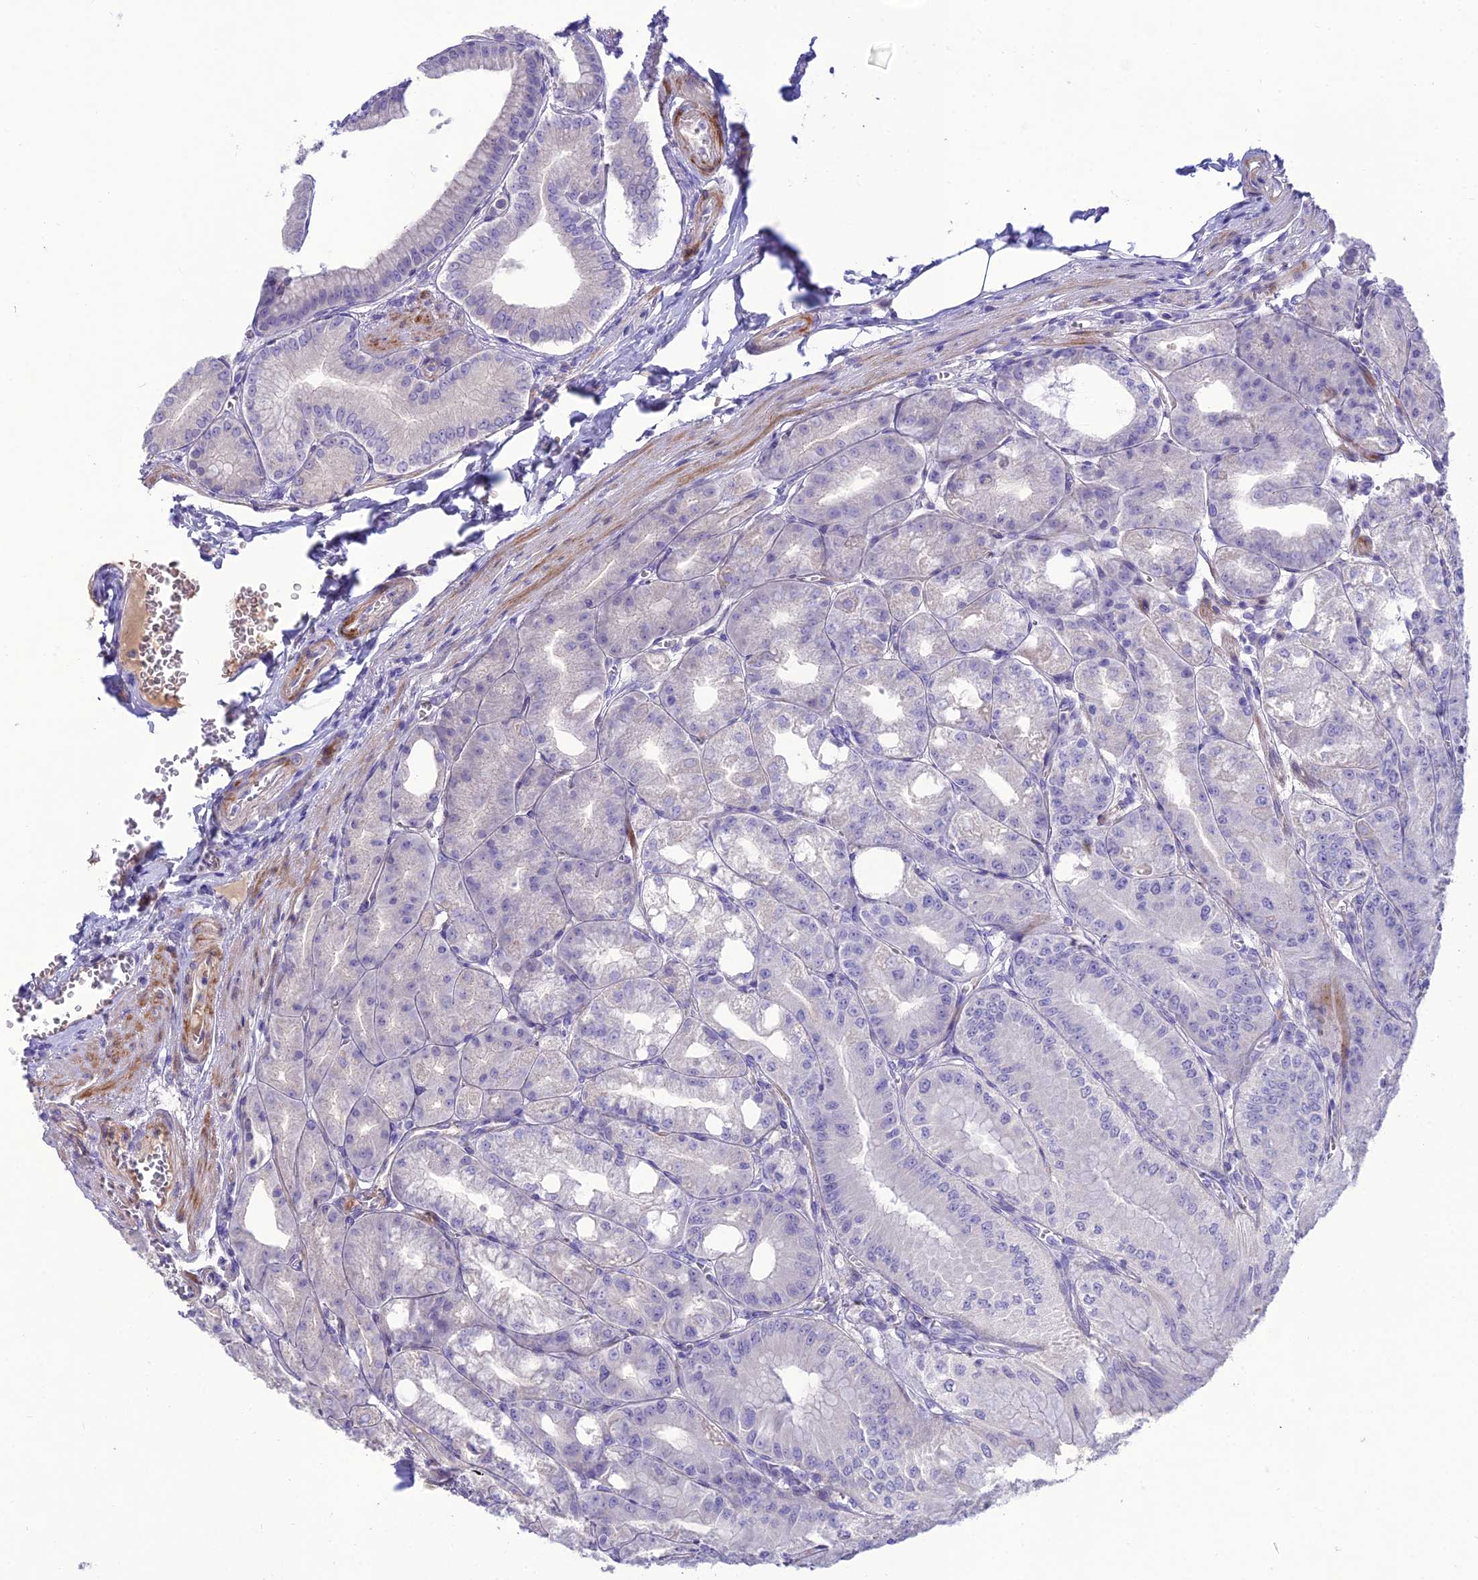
{"staining": {"intensity": "moderate", "quantity": "<25%", "location": "cytoplasmic/membranous"}, "tissue": "stomach", "cell_type": "Glandular cells", "image_type": "normal", "snomed": [{"axis": "morphology", "description": "Normal tissue, NOS"}, {"axis": "topography", "description": "Stomach, upper"}, {"axis": "topography", "description": "Stomach, lower"}], "caption": "Stomach was stained to show a protein in brown. There is low levels of moderate cytoplasmic/membranous expression in about <25% of glandular cells. (DAB (3,3'-diaminobenzidine) = brown stain, brightfield microscopy at high magnification).", "gene": "TEKT3", "patient": {"sex": "male", "age": 71}}